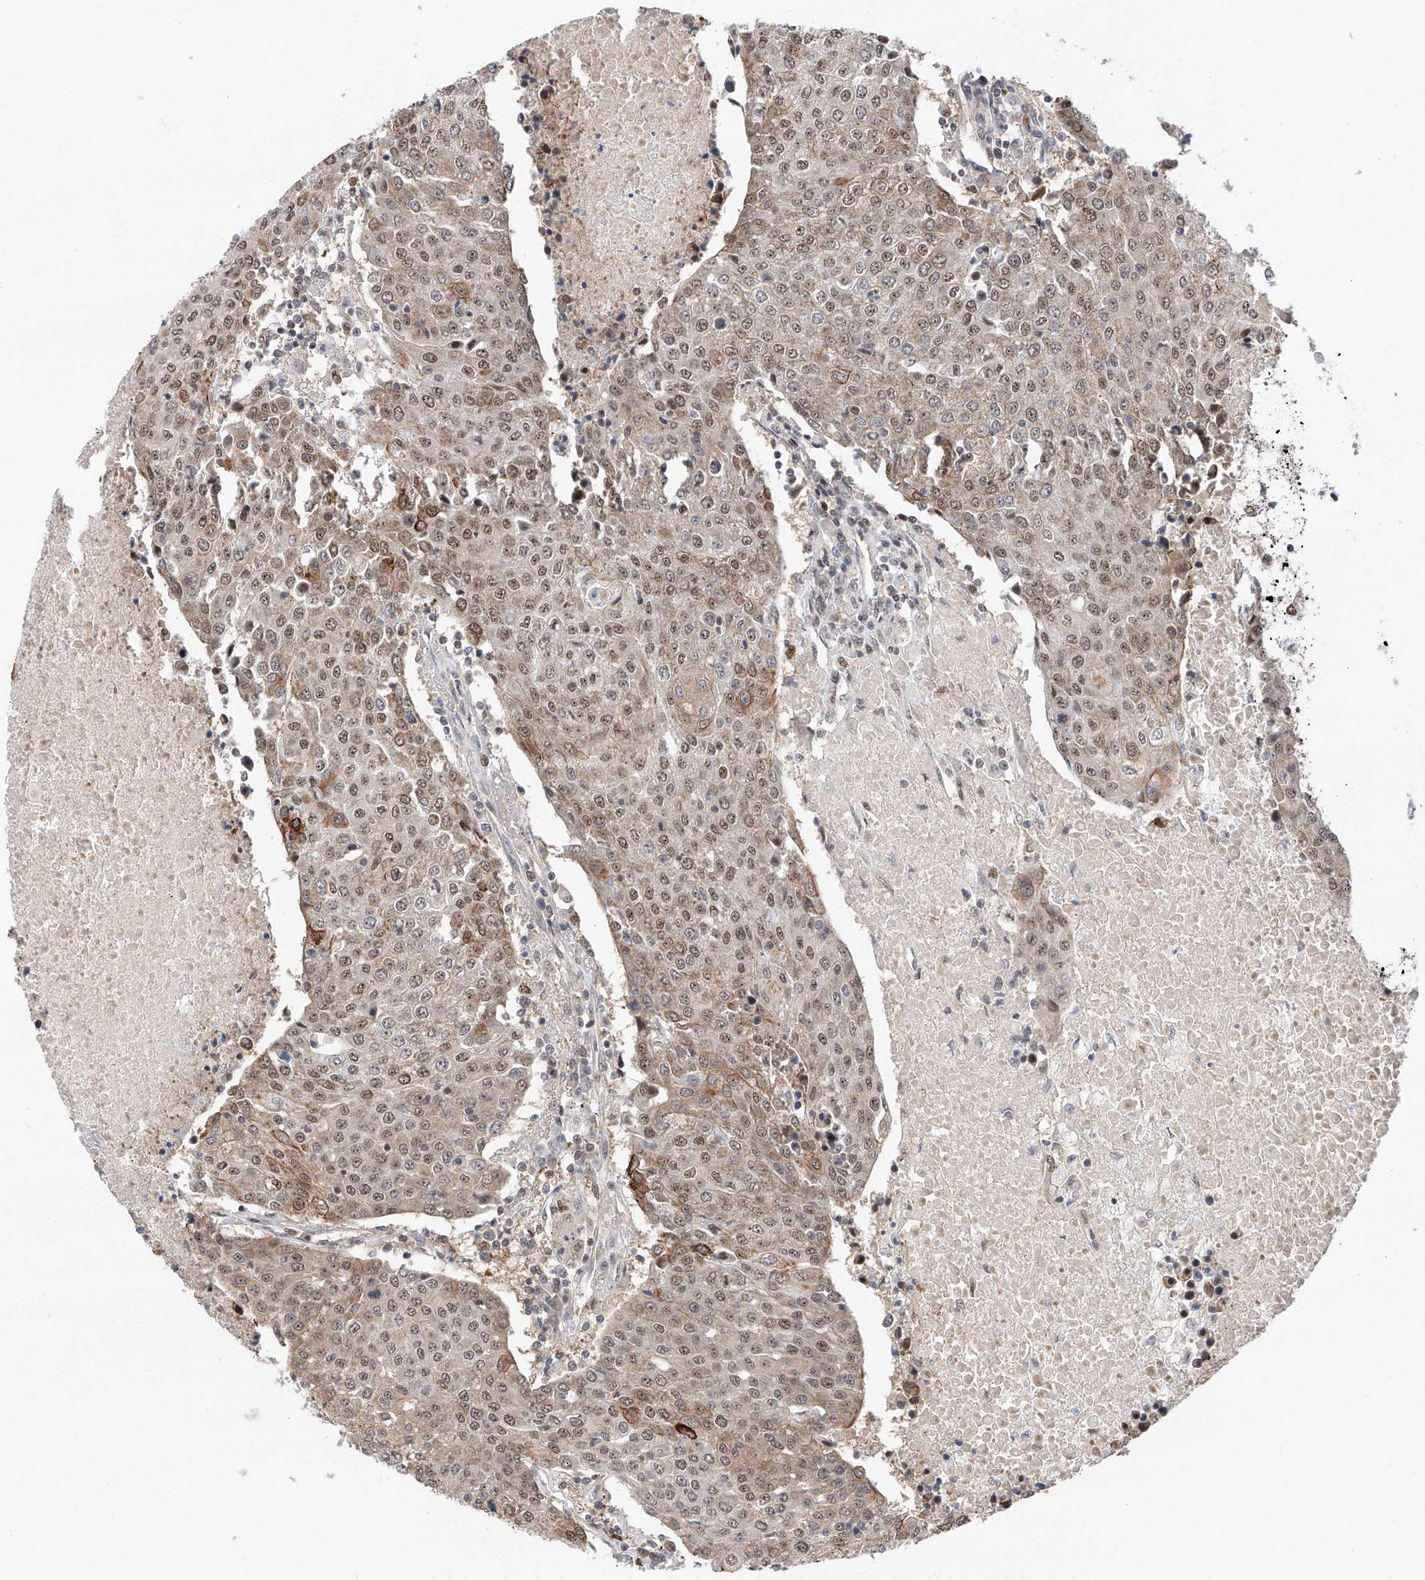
{"staining": {"intensity": "moderate", "quantity": ">75%", "location": "cytoplasmic/membranous,nuclear"}, "tissue": "urothelial cancer", "cell_type": "Tumor cells", "image_type": "cancer", "snomed": [{"axis": "morphology", "description": "Urothelial carcinoma, High grade"}, {"axis": "topography", "description": "Urinary bladder"}], "caption": "High-power microscopy captured an IHC histopathology image of urothelial cancer, revealing moderate cytoplasmic/membranous and nuclear expression in approximately >75% of tumor cells. The protein is stained brown, and the nuclei are stained in blue (DAB (3,3'-diaminobenzidine) IHC with brightfield microscopy, high magnification).", "gene": "SNRNP200", "patient": {"sex": "female", "age": 85}}